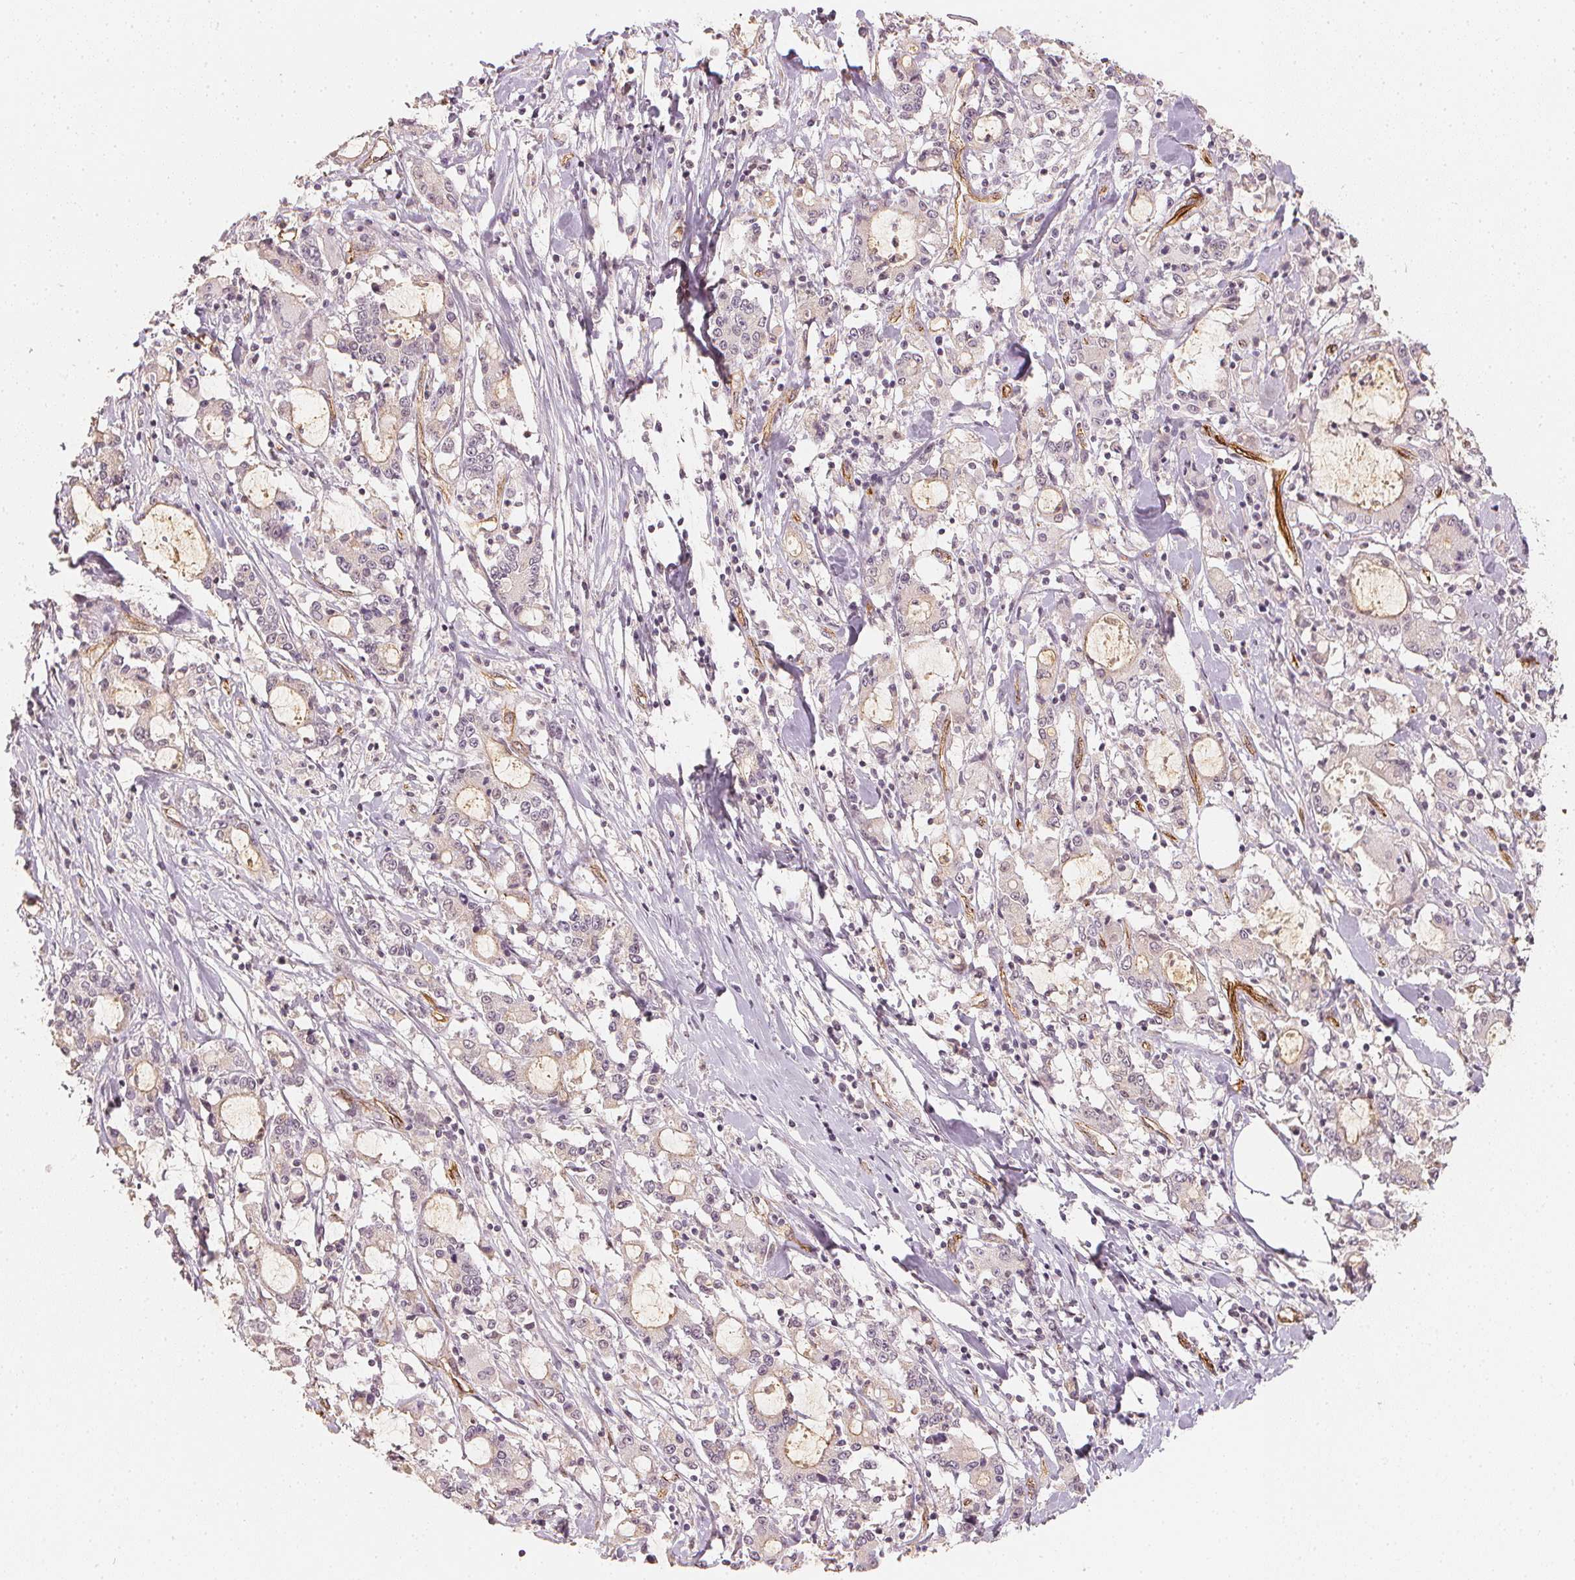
{"staining": {"intensity": "weak", "quantity": "<25%", "location": "cytoplasmic/membranous"}, "tissue": "stomach cancer", "cell_type": "Tumor cells", "image_type": "cancer", "snomed": [{"axis": "morphology", "description": "Adenocarcinoma, NOS"}, {"axis": "topography", "description": "Stomach, upper"}], "caption": "Protein analysis of stomach adenocarcinoma shows no significant expression in tumor cells. Nuclei are stained in blue.", "gene": "CIB1", "patient": {"sex": "male", "age": 68}}